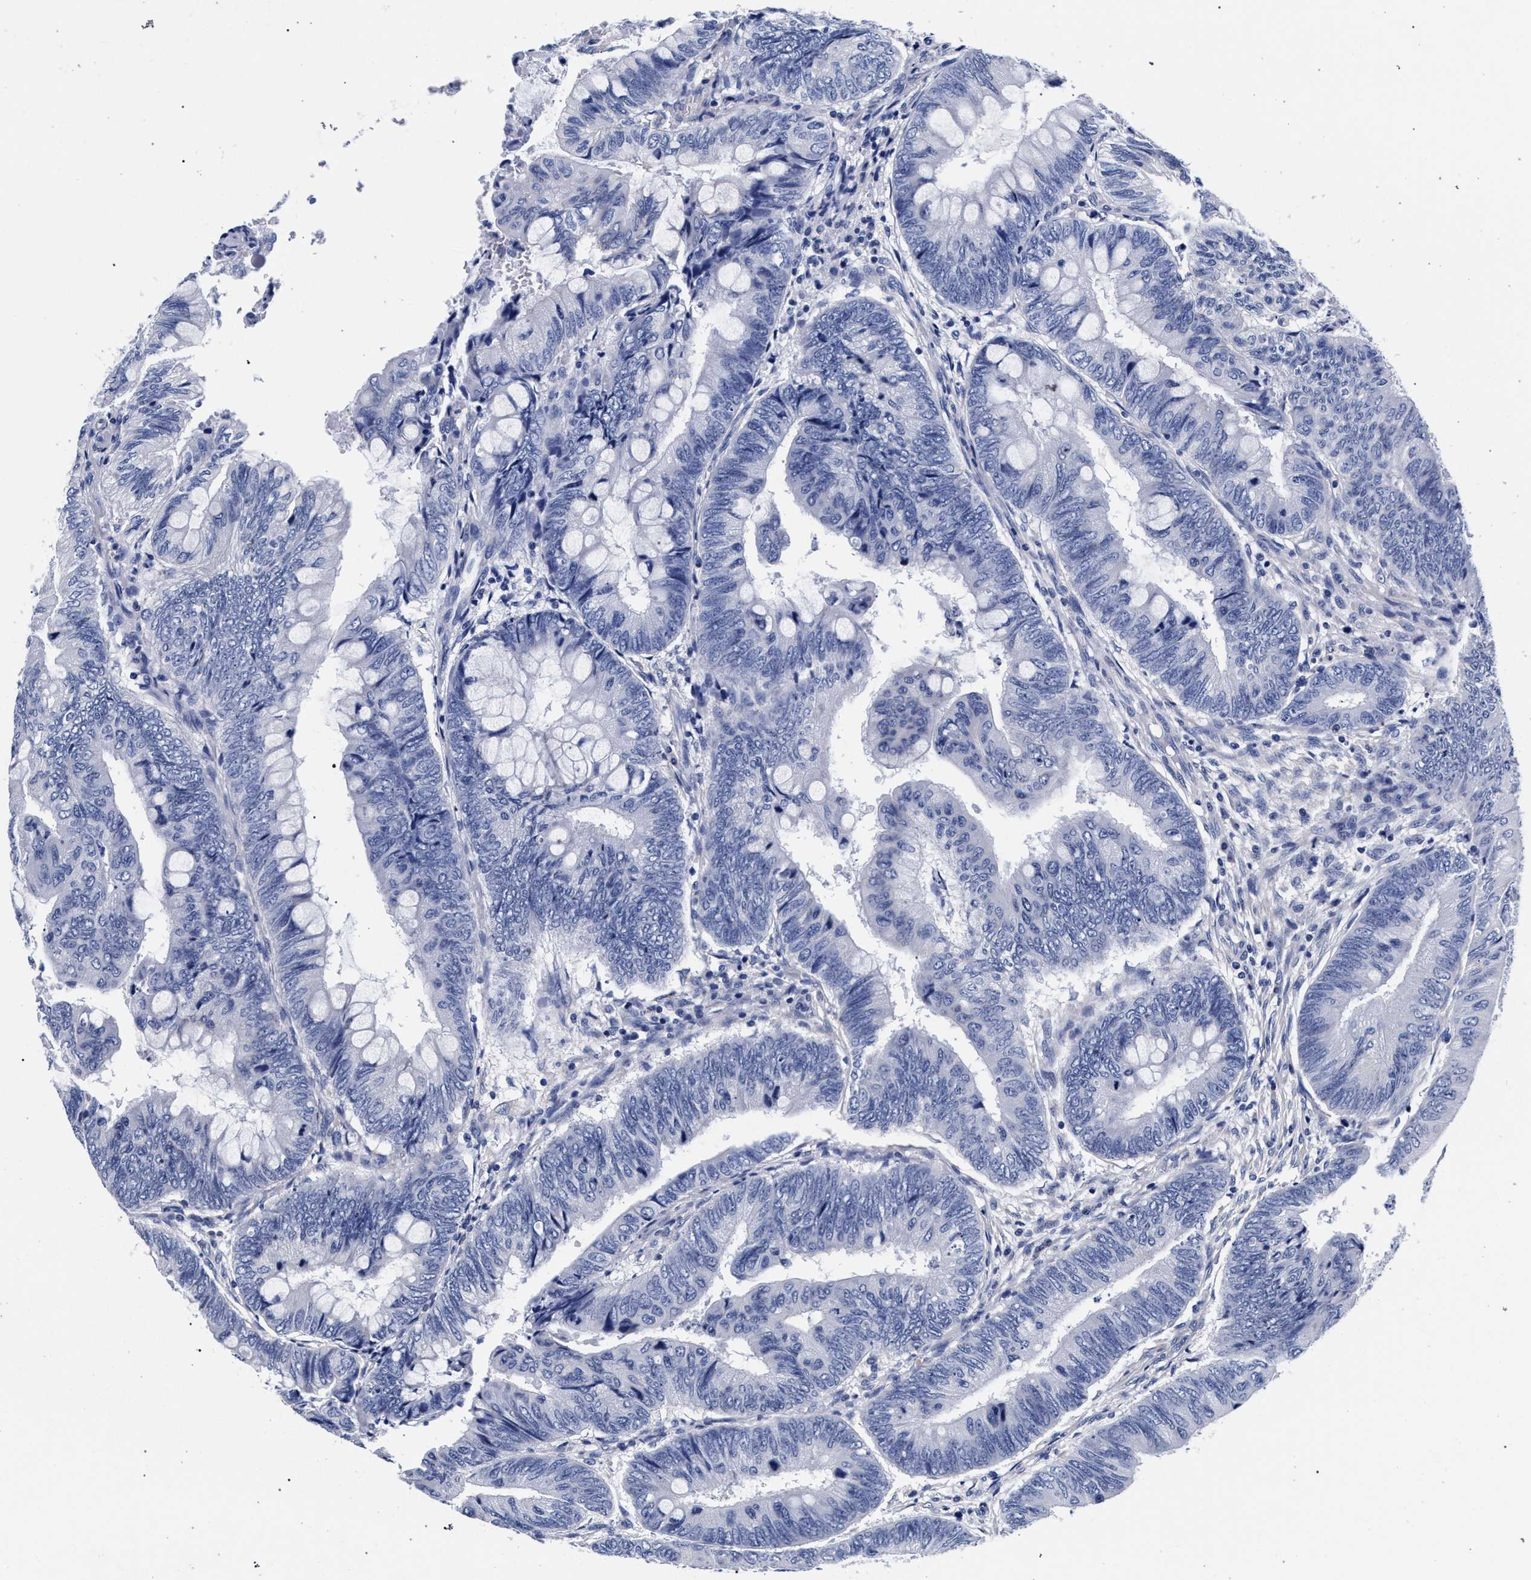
{"staining": {"intensity": "negative", "quantity": "none", "location": "none"}, "tissue": "colorectal cancer", "cell_type": "Tumor cells", "image_type": "cancer", "snomed": [{"axis": "morphology", "description": "Normal tissue, NOS"}, {"axis": "morphology", "description": "Adenocarcinoma, NOS"}, {"axis": "topography", "description": "Rectum"}, {"axis": "topography", "description": "Peripheral nerve tissue"}], "caption": "Immunohistochemical staining of human adenocarcinoma (colorectal) demonstrates no significant staining in tumor cells.", "gene": "AKAP4", "patient": {"sex": "male", "age": 92}}